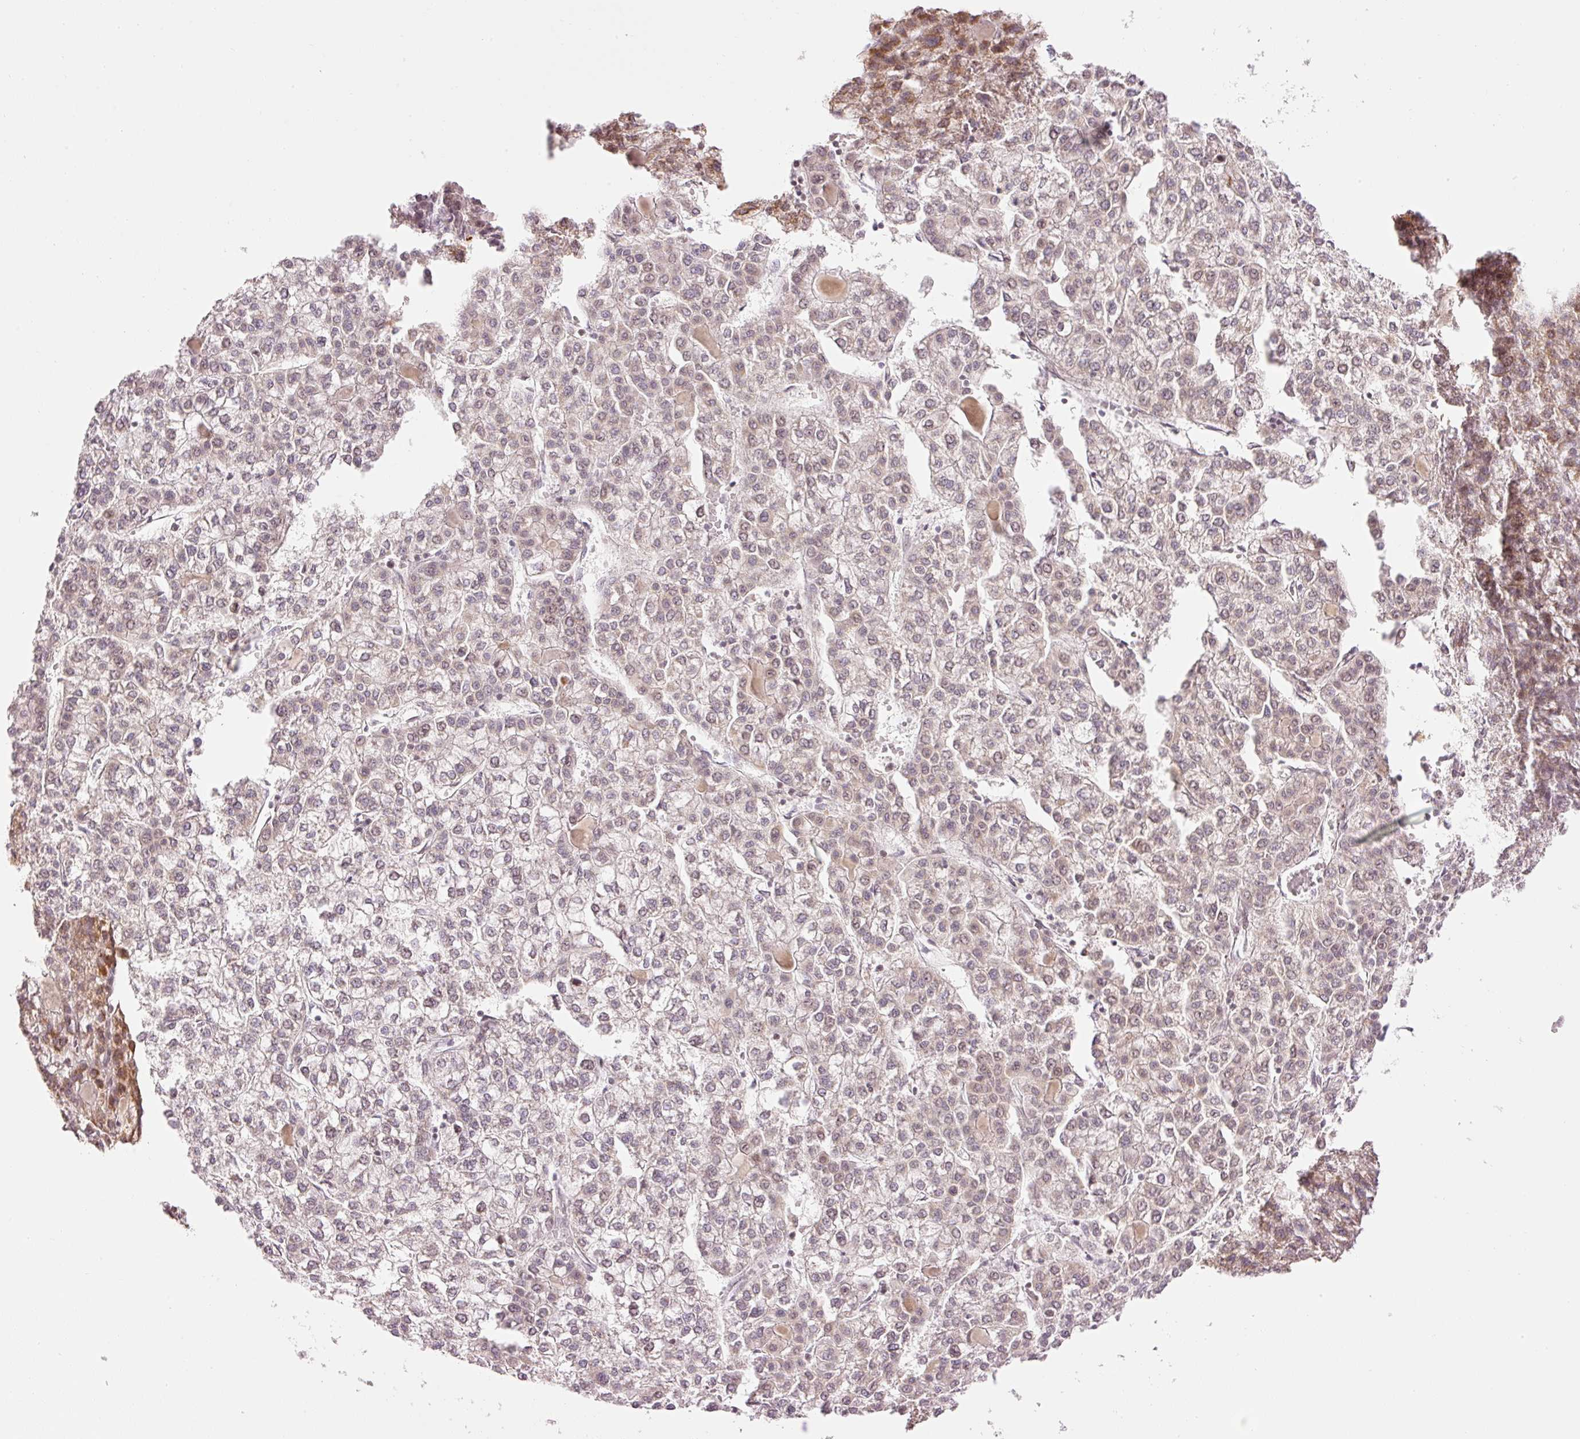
{"staining": {"intensity": "moderate", "quantity": "<25%", "location": "cytoplasmic/membranous"}, "tissue": "liver cancer", "cell_type": "Tumor cells", "image_type": "cancer", "snomed": [{"axis": "morphology", "description": "Carcinoma, Hepatocellular, NOS"}, {"axis": "topography", "description": "Liver"}], "caption": "Immunohistochemistry (IHC) of human liver hepatocellular carcinoma demonstrates low levels of moderate cytoplasmic/membranous staining in approximately <25% of tumor cells.", "gene": "ABHD11", "patient": {"sex": "female", "age": 43}}